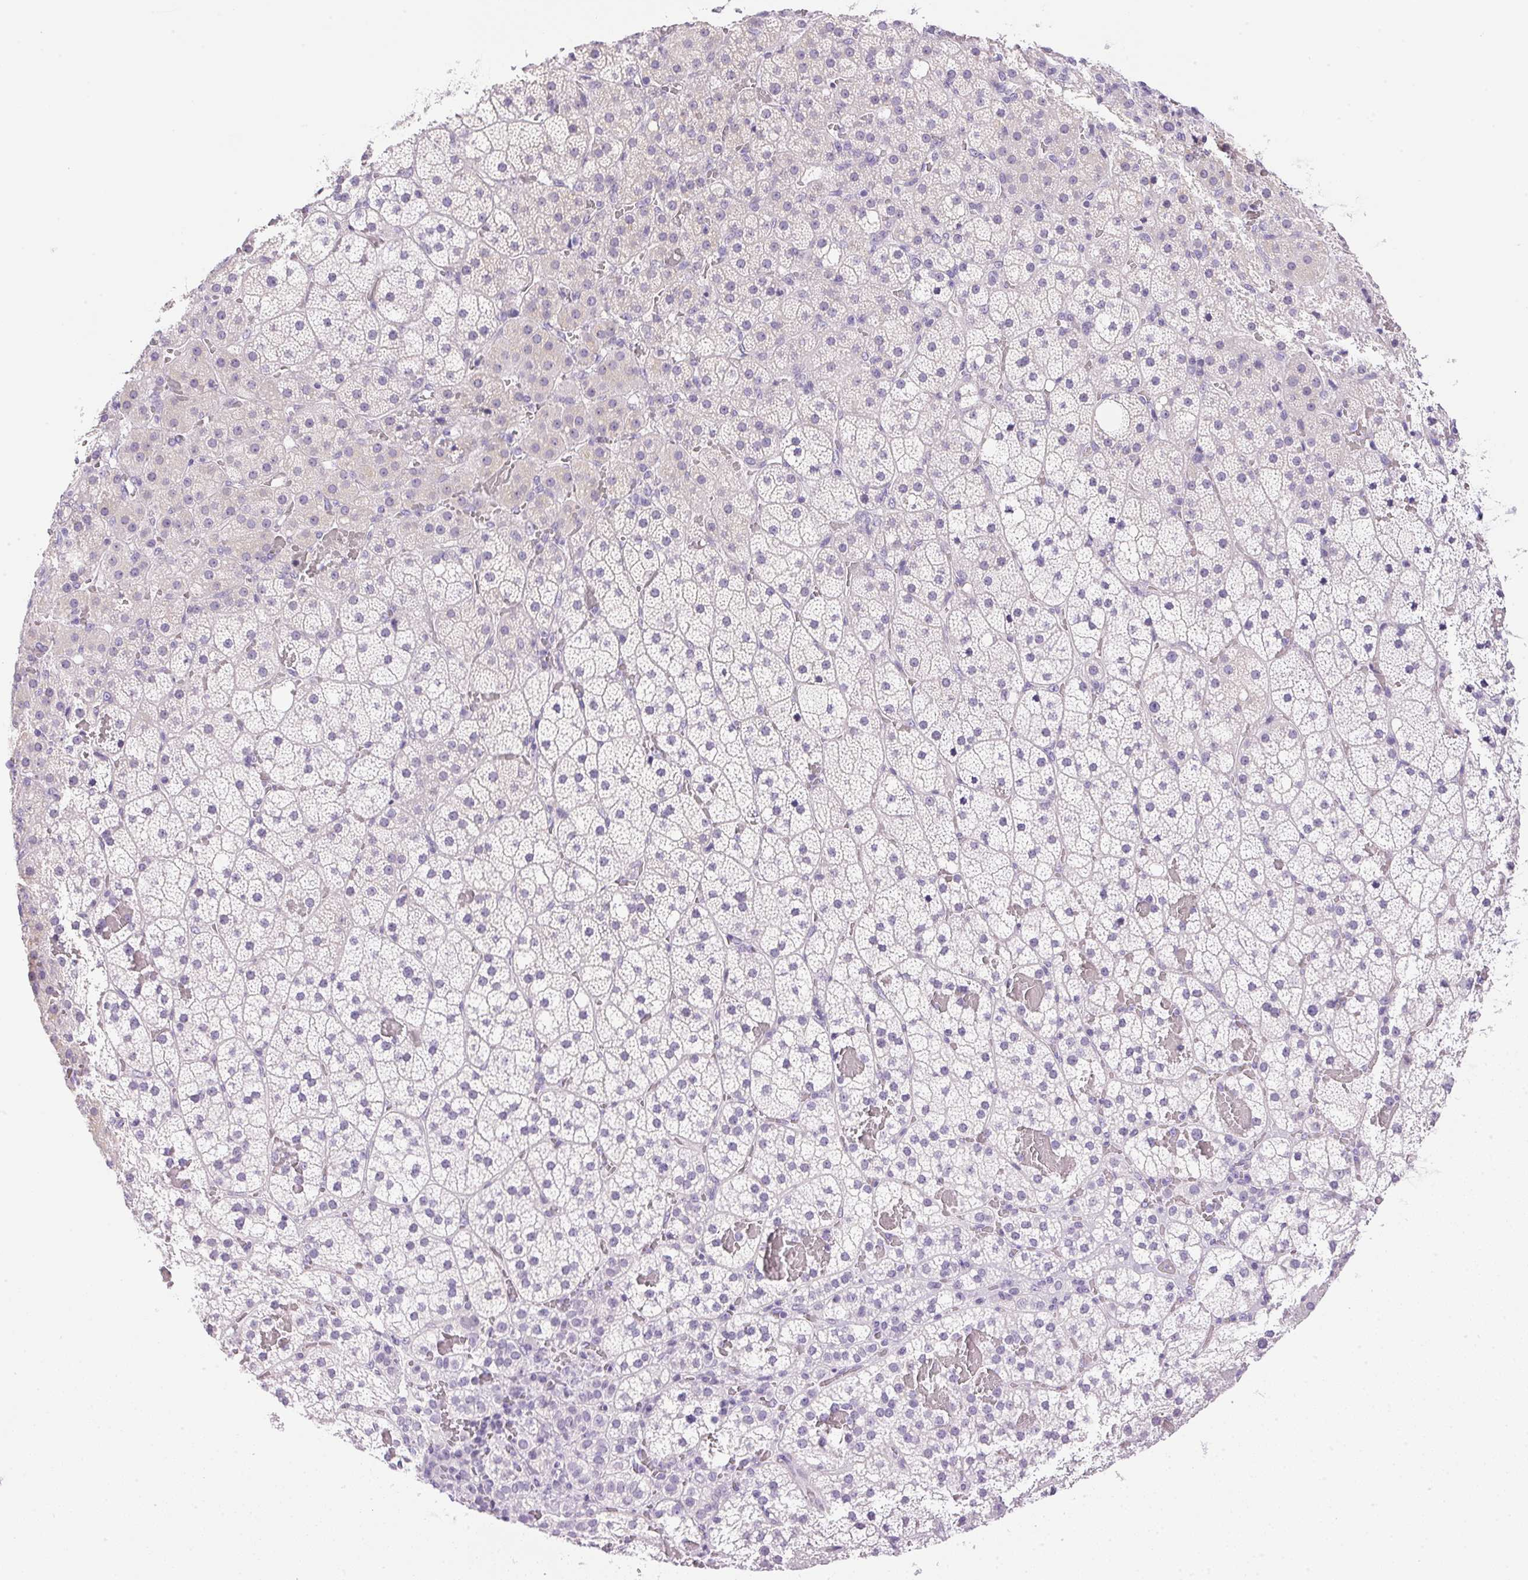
{"staining": {"intensity": "negative", "quantity": "none", "location": "none"}, "tissue": "adrenal gland", "cell_type": "Glandular cells", "image_type": "normal", "snomed": [{"axis": "morphology", "description": "Normal tissue, NOS"}, {"axis": "topography", "description": "Adrenal gland"}], "caption": "DAB (3,3'-diaminobenzidine) immunohistochemical staining of normal adrenal gland displays no significant staining in glandular cells. (DAB immunohistochemistry (IHC) visualized using brightfield microscopy, high magnification).", "gene": "ATP6V0A4", "patient": {"sex": "male", "age": 53}}